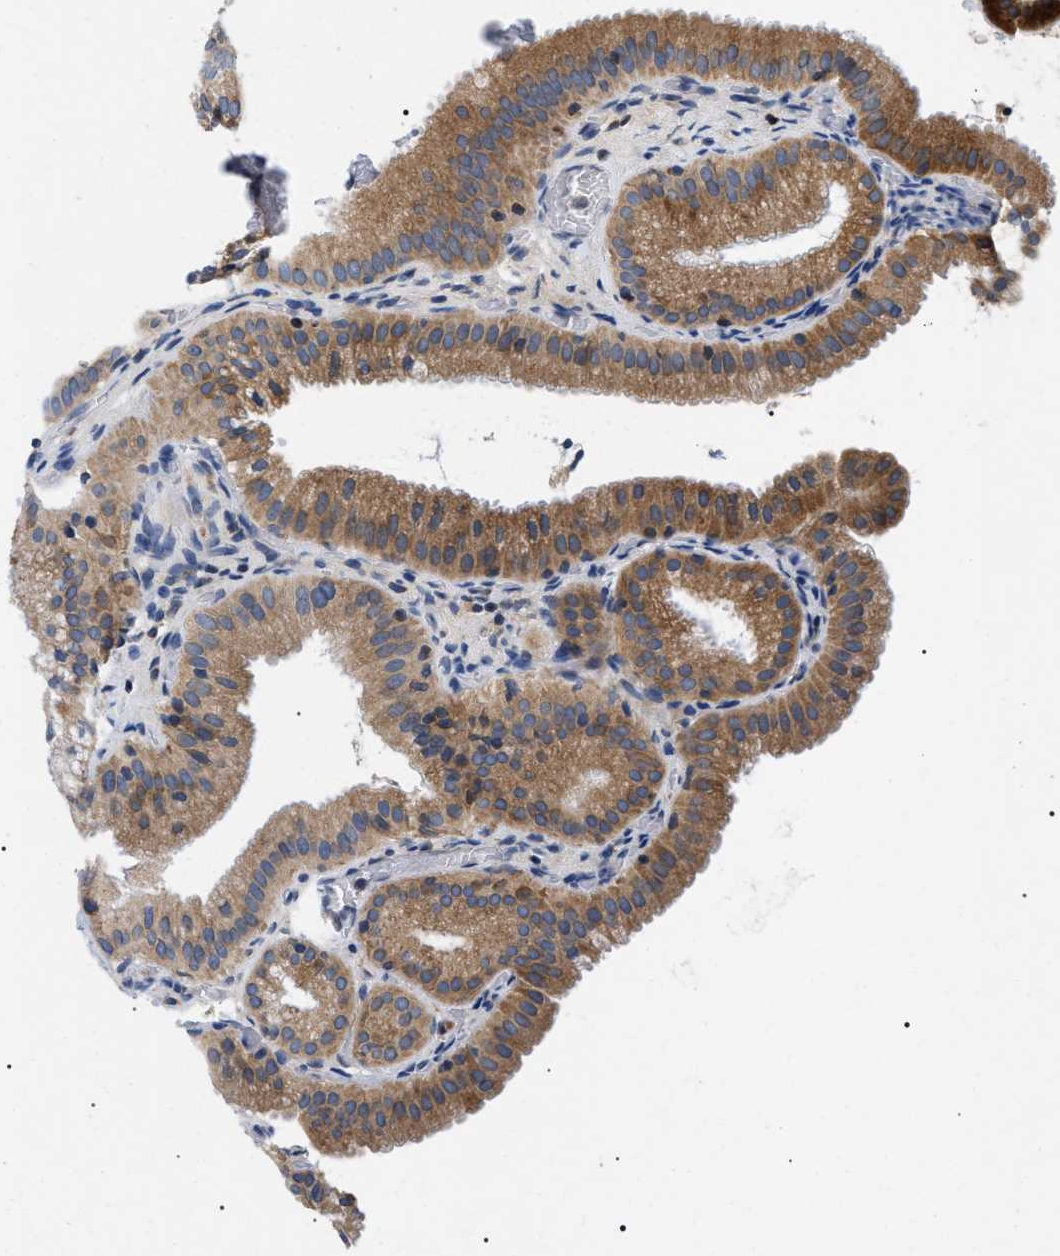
{"staining": {"intensity": "moderate", "quantity": ">75%", "location": "cytoplasmic/membranous"}, "tissue": "gallbladder", "cell_type": "Glandular cells", "image_type": "normal", "snomed": [{"axis": "morphology", "description": "Normal tissue, NOS"}, {"axis": "topography", "description": "Gallbladder"}], "caption": "About >75% of glandular cells in benign gallbladder display moderate cytoplasmic/membranous protein staining as visualized by brown immunohistochemical staining.", "gene": "DERL1", "patient": {"sex": "male", "age": 54}}